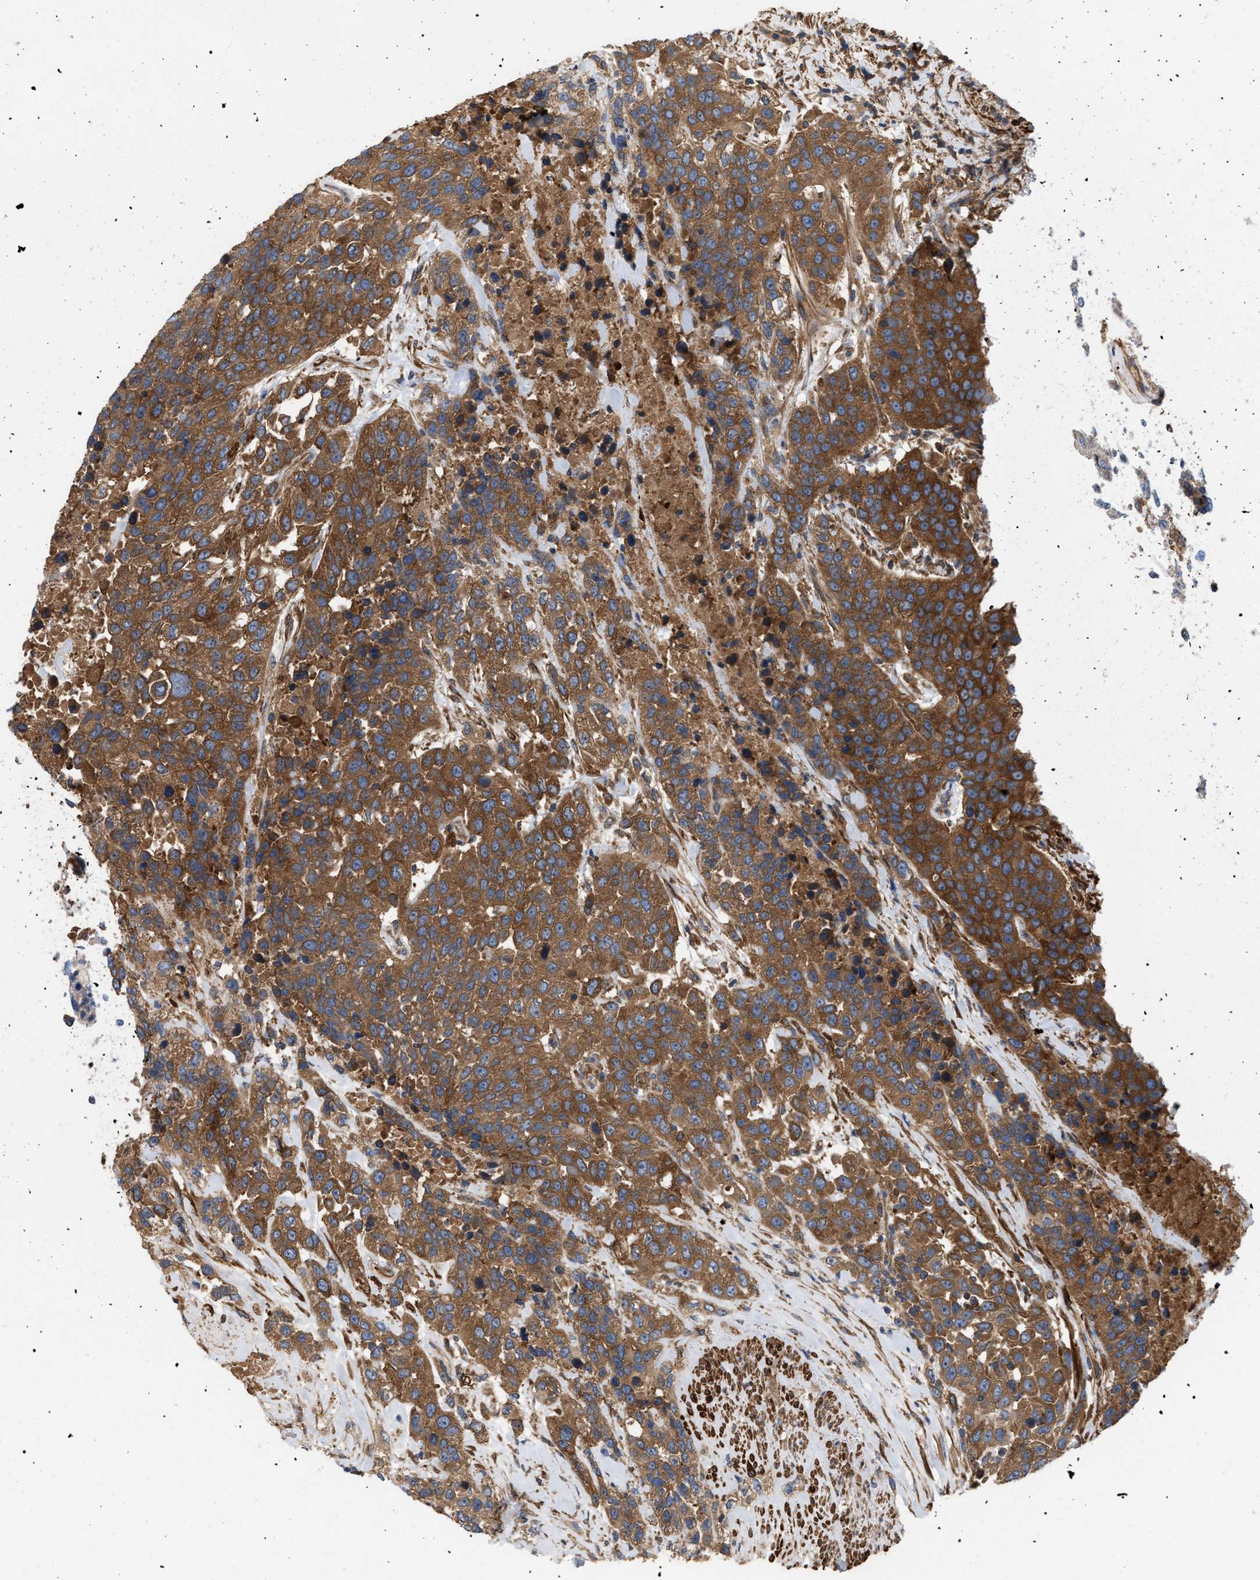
{"staining": {"intensity": "strong", "quantity": ">75%", "location": "cytoplasmic/membranous"}, "tissue": "urothelial cancer", "cell_type": "Tumor cells", "image_type": "cancer", "snomed": [{"axis": "morphology", "description": "Urothelial carcinoma, High grade"}, {"axis": "topography", "description": "Urinary bladder"}], "caption": "Human urothelial cancer stained for a protein (brown) displays strong cytoplasmic/membranous positive expression in approximately >75% of tumor cells.", "gene": "RABEP1", "patient": {"sex": "female", "age": 80}}